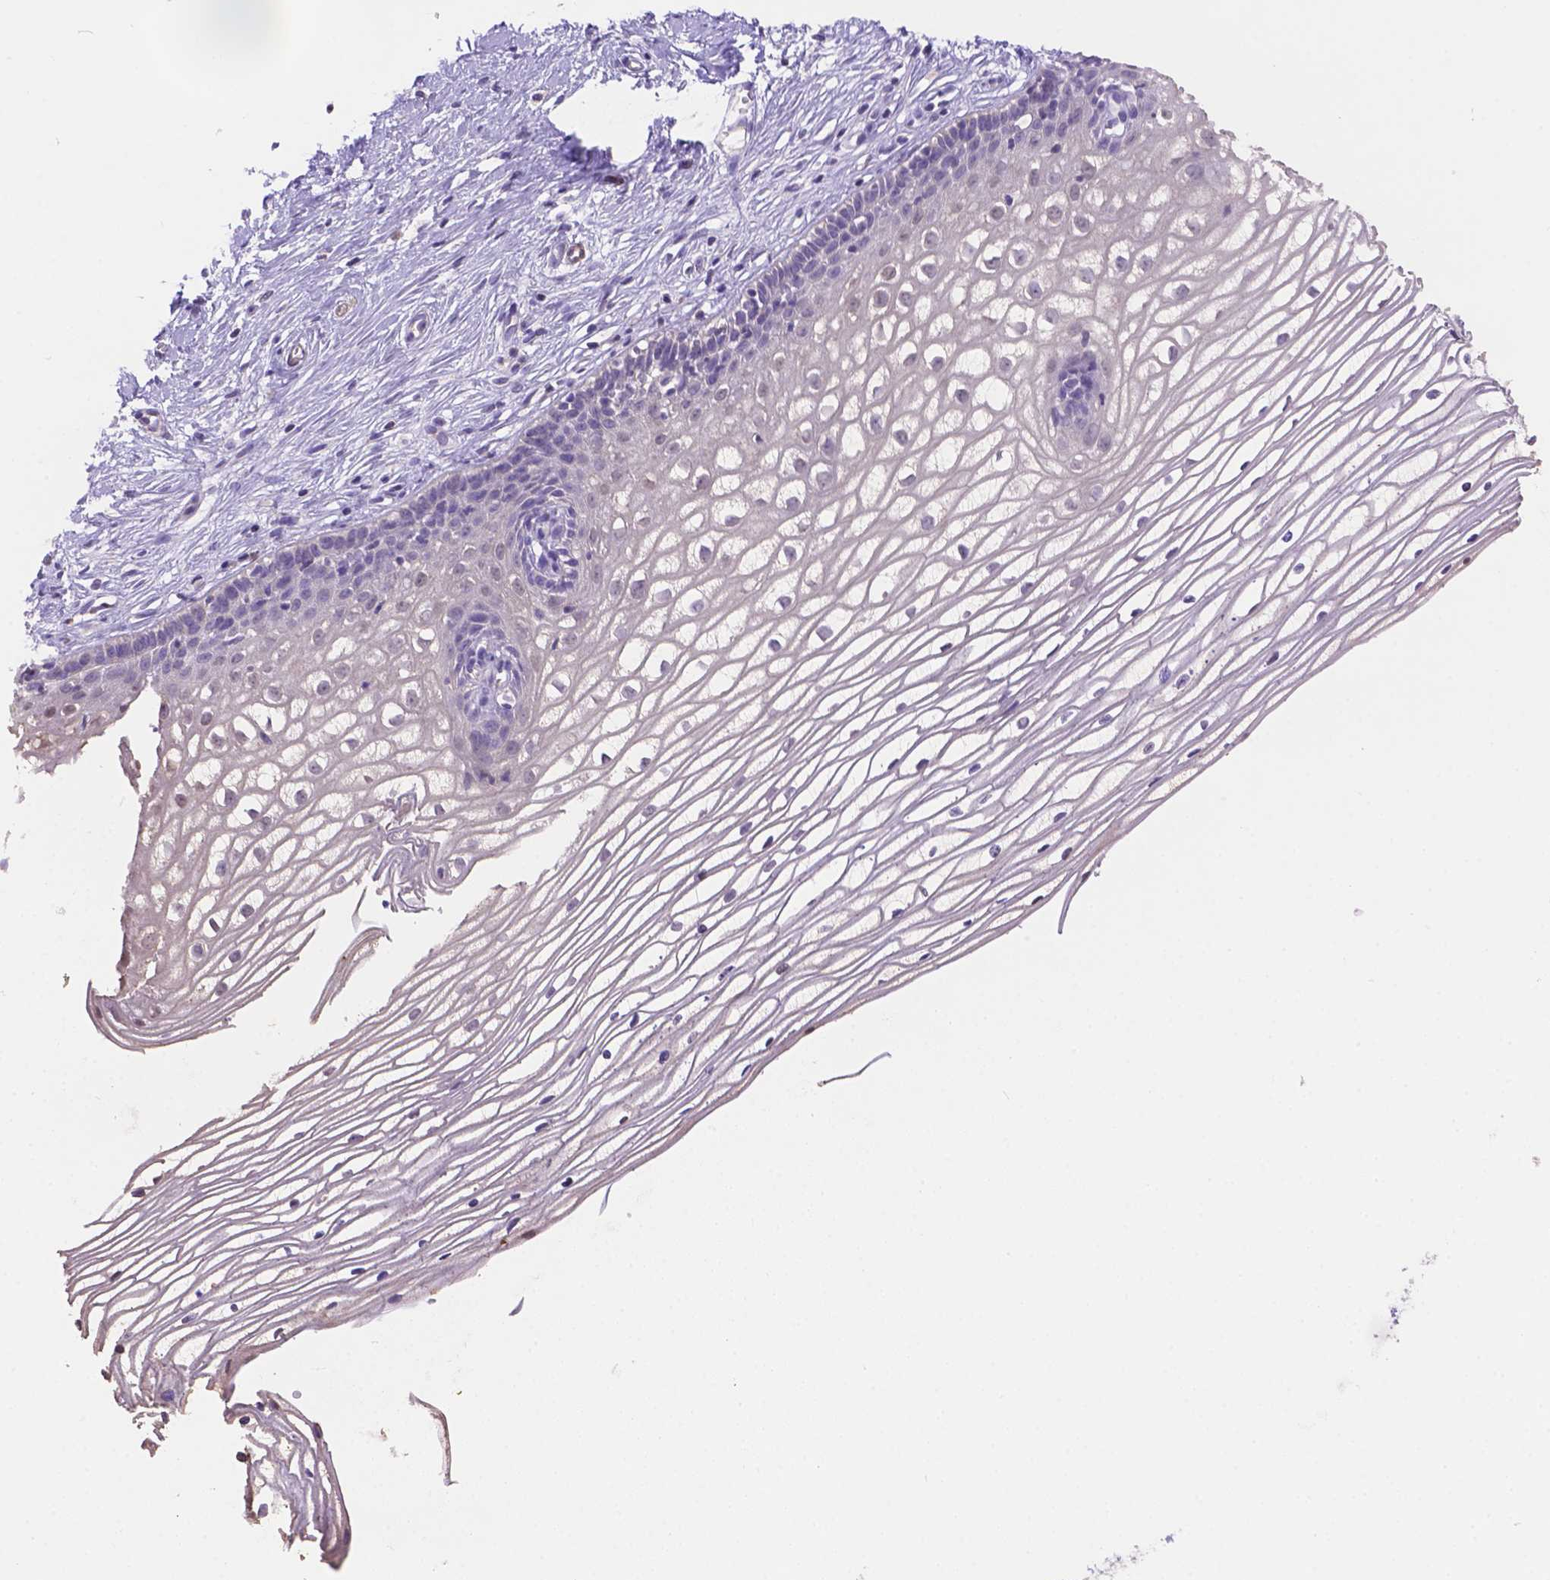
{"staining": {"intensity": "negative", "quantity": "none", "location": "none"}, "tissue": "cervix", "cell_type": "Glandular cells", "image_type": "normal", "snomed": [{"axis": "morphology", "description": "Normal tissue, NOS"}, {"axis": "topography", "description": "Cervix"}], "caption": "Immunohistochemistry (IHC) image of unremarkable human cervix stained for a protein (brown), which reveals no positivity in glandular cells.", "gene": "NXPE2", "patient": {"sex": "female", "age": 40}}